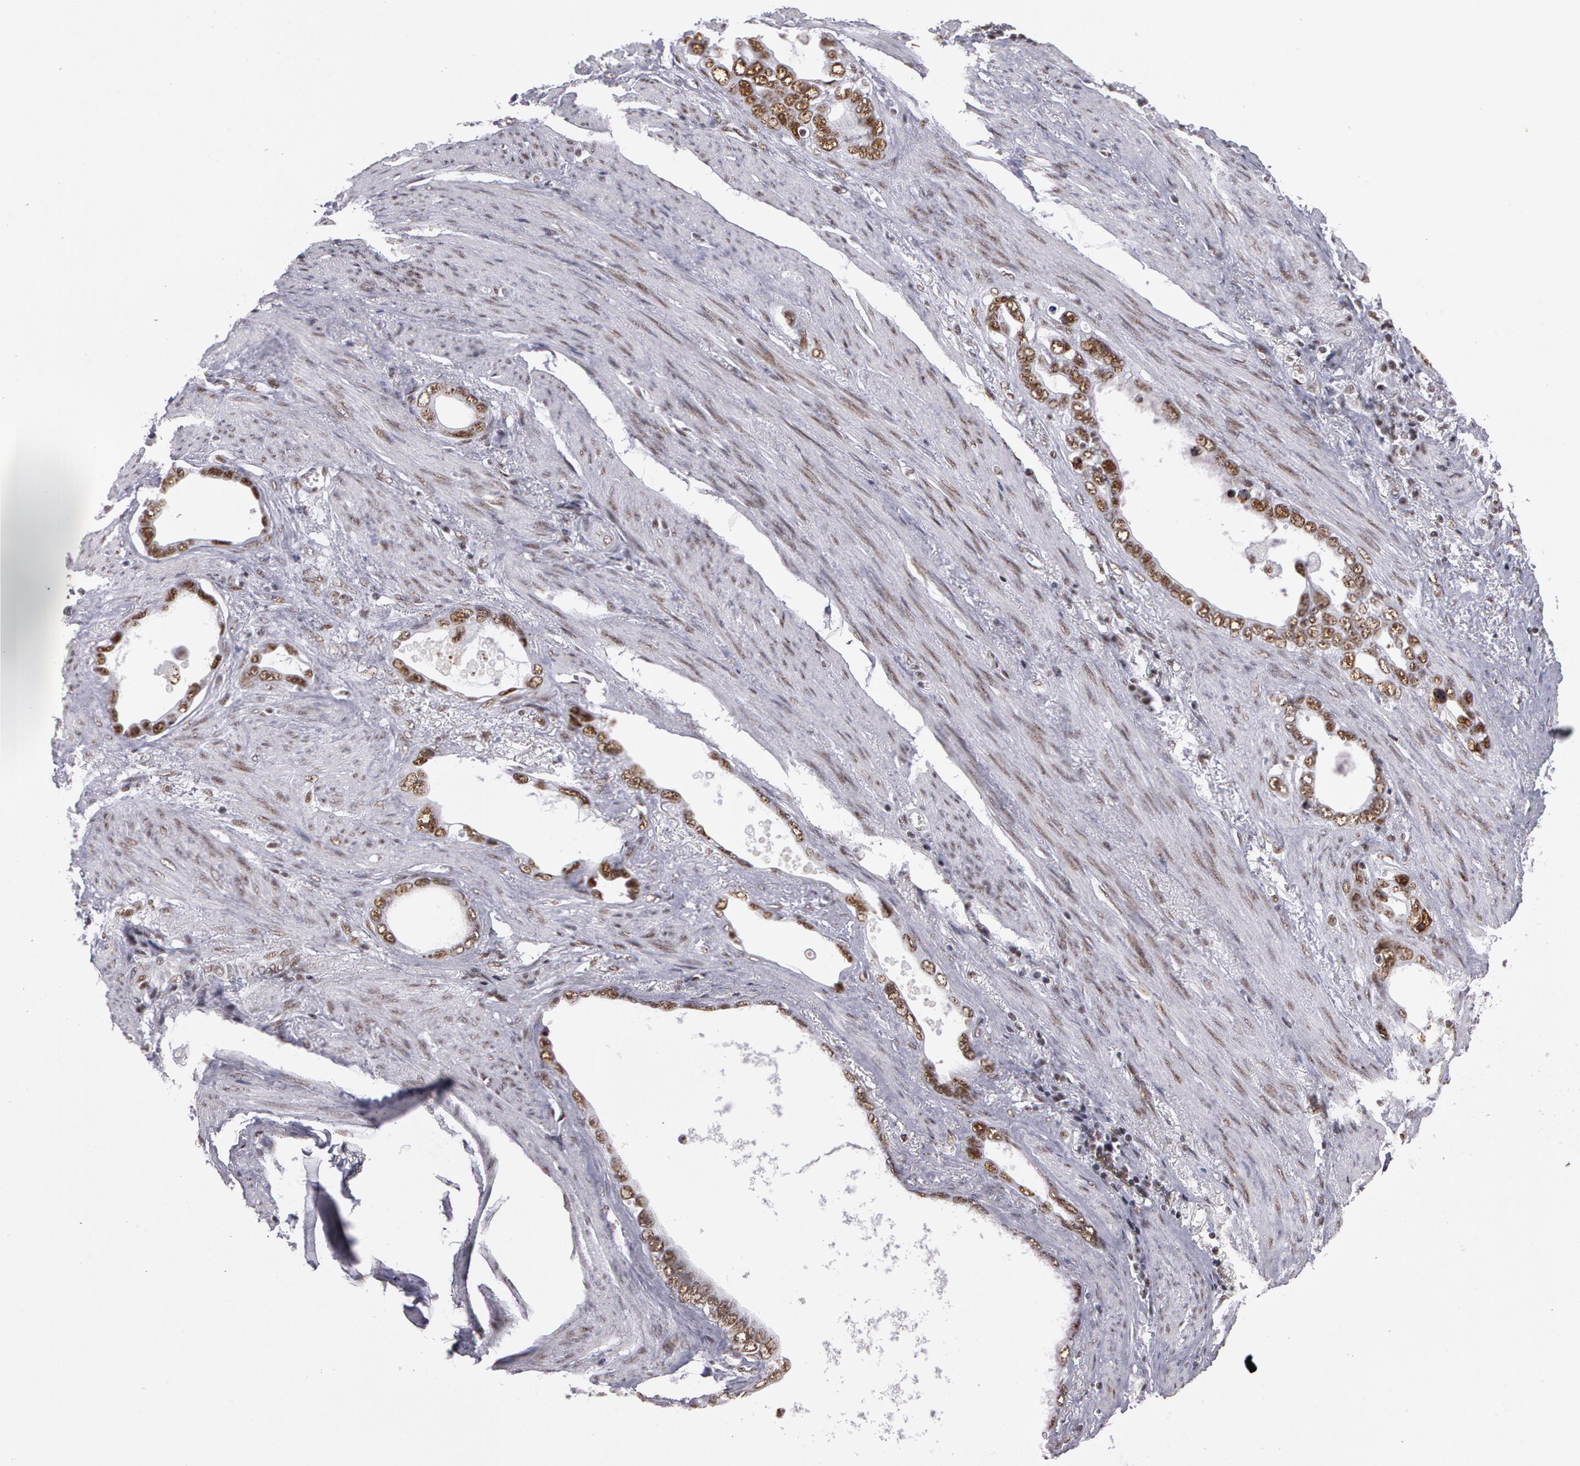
{"staining": {"intensity": "moderate", "quantity": ">75%", "location": "nuclear"}, "tissue": "stomach cancer", "cell_type": "Tumor cells", "image_type": "cancer", "snomed": [{"axis": "morphology", "description": "Adenocarcinoma, NOS"}, {"axis": "topography", "description": "Stomach"}], "caption": "A photomicrograph of human stomach cancer (adenocarcinoma) stained for a protein demonstrates moderate nuclear brown staining in tumor cells.", "gene": "PNN", "patient": {"sex": "male", "age": 78}}